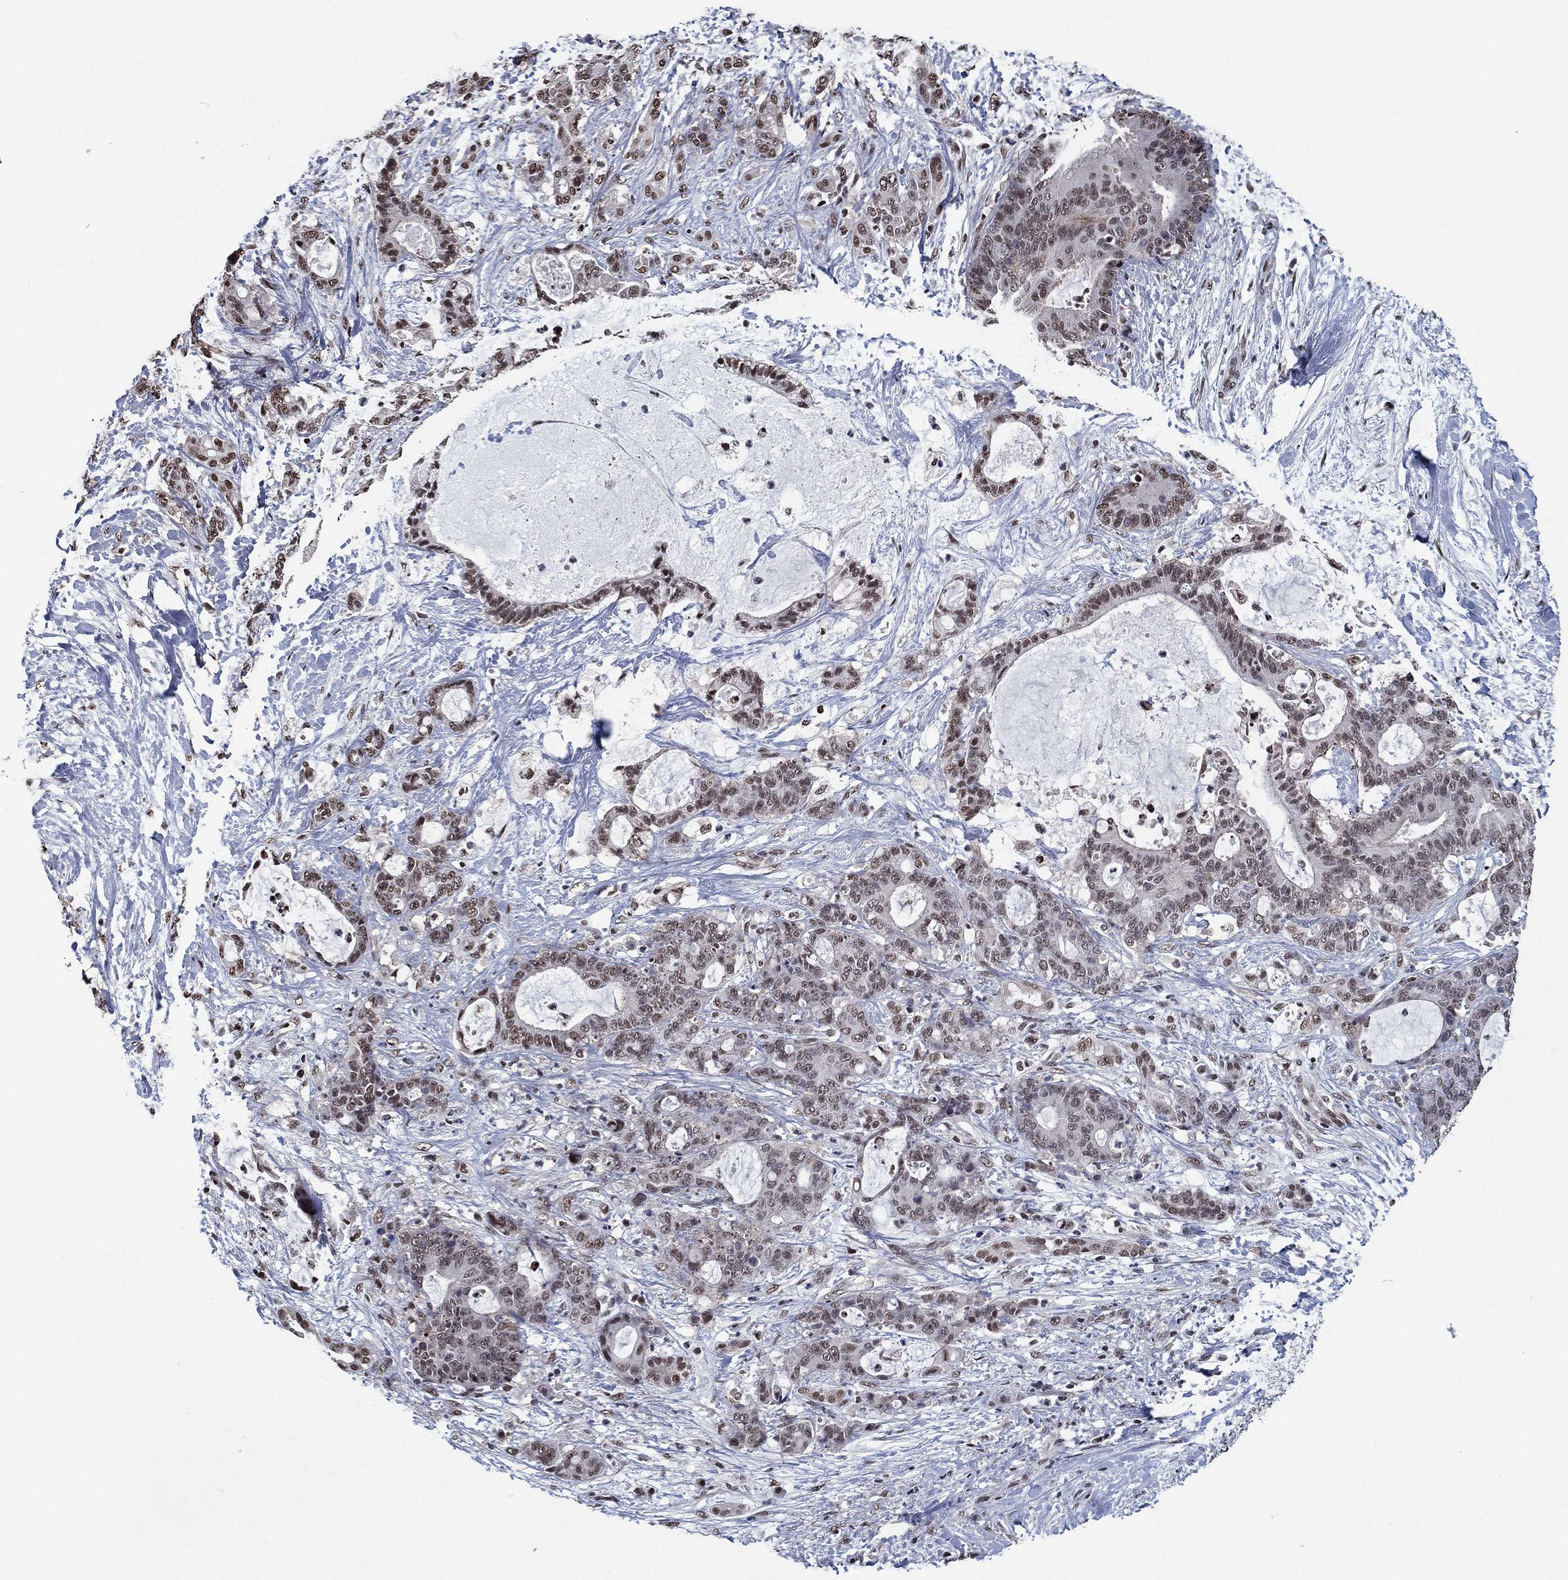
{"staining": {"intensity": "negative", "quantity": "none", "location": "none"}, "tissue": "liver cancer", "cell_type": "Tumor cells", "image_type": "cancer", "snomed": [{"axis": "morphology", "description": "Cholangiocarcinoma"}, {"axis": "topography", "description": "Liver"}], "caption": "An IHC histopathology image of liver cancer is shown. There is no staining in tumor cells of liver cancer.", "gene": "ZBTB42", "patient": {"sex": "female", "age": 73}}